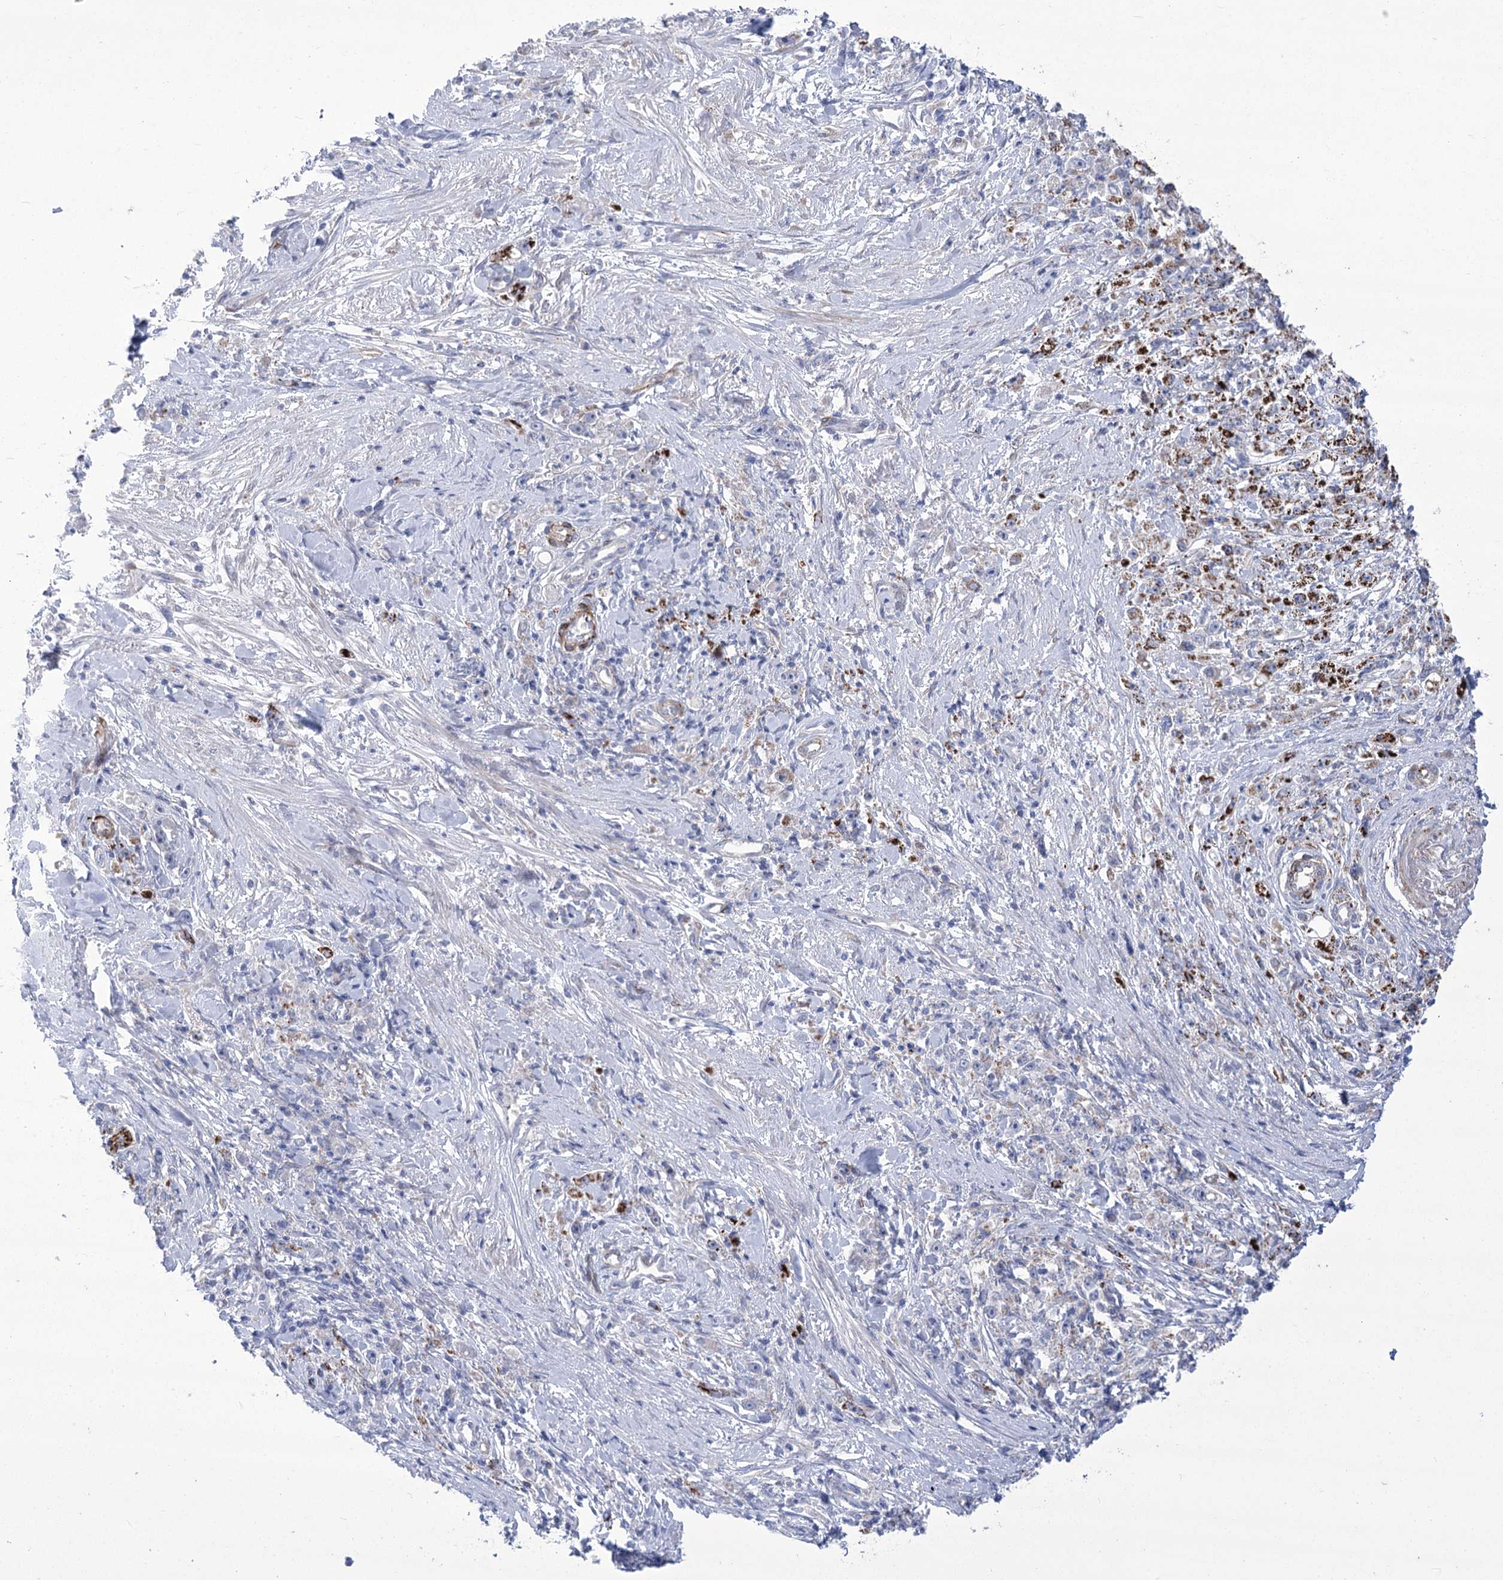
{"staining": {"intensity": "negative", "quantity": "none", "location": "none"}, "tissue": "stomach cancer", "cell_type": "Tumor cells", "image_type": "cancer", "snomed": [{"axis": "morphology", "description": "Adenocarcinoma, NOS"}, {"axis": "topography", "description": "Stomach"}], "caption": "Immunohistochemistry (IHC) histopathology image of adenocarcinoma (stomach) stained for a protein (brown), which exhibits no expression in tumor cells.", "gene": "ANGPTL3", "patient": {"sex": "female", "age": 59}}